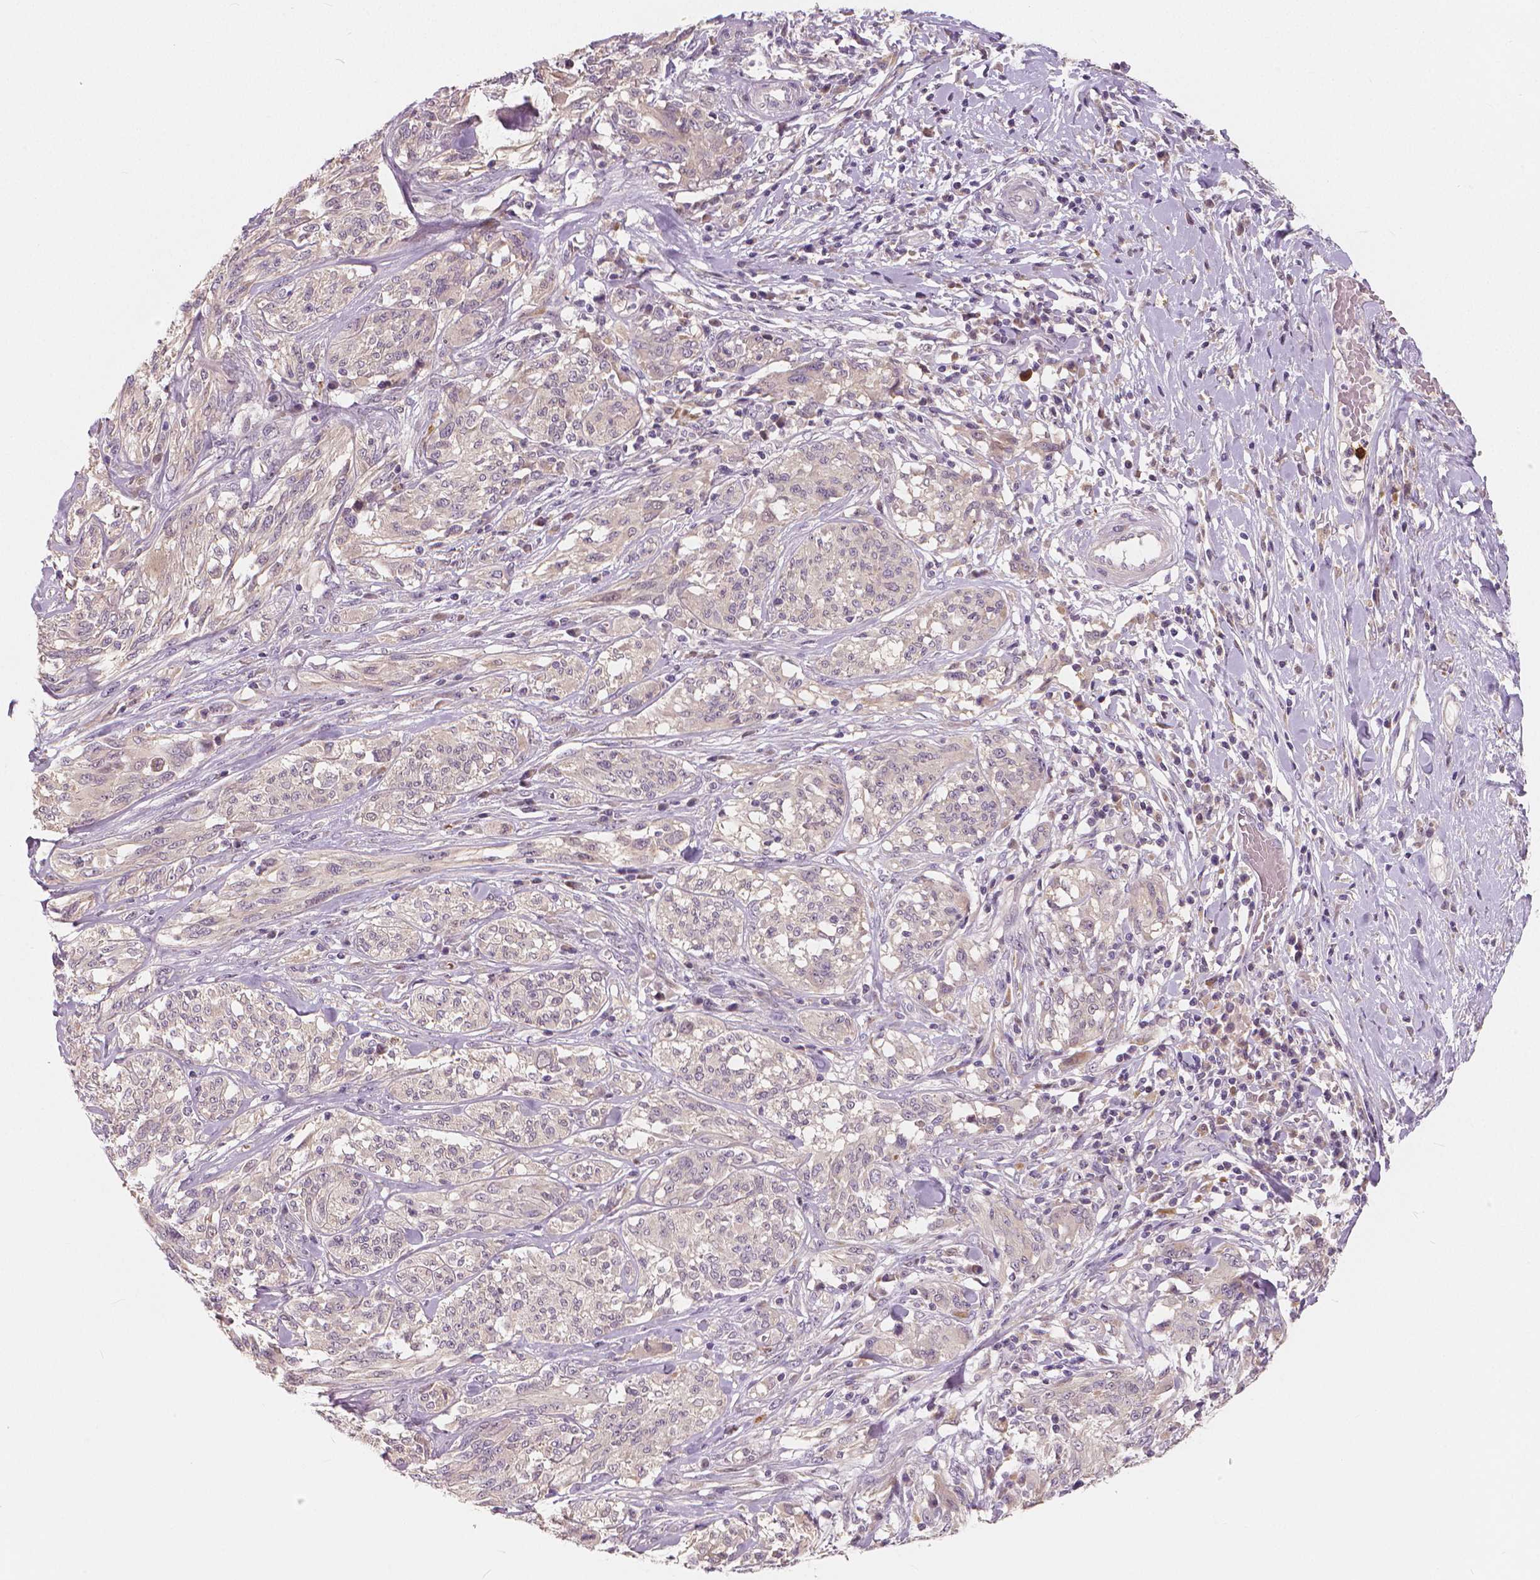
{"staining": {"intensity": "negative", "quantity": "none", "location": "none"}, "tissue": "melanoma", "cell_type": "Tumor cells", "image_type": "cancer", "snomed": [{"axis": "morphology", "description": "Malignant melanoma, NOS"}, {"axis": "topography", "description": "Skin"}], "caption": "An immunohistochemistry image of malignant melanoma is shown. There is no staining in tumor cells of malignant melanoma.", "gene": "RNASE7", "patient": {"sex": "female", "age": 91}}